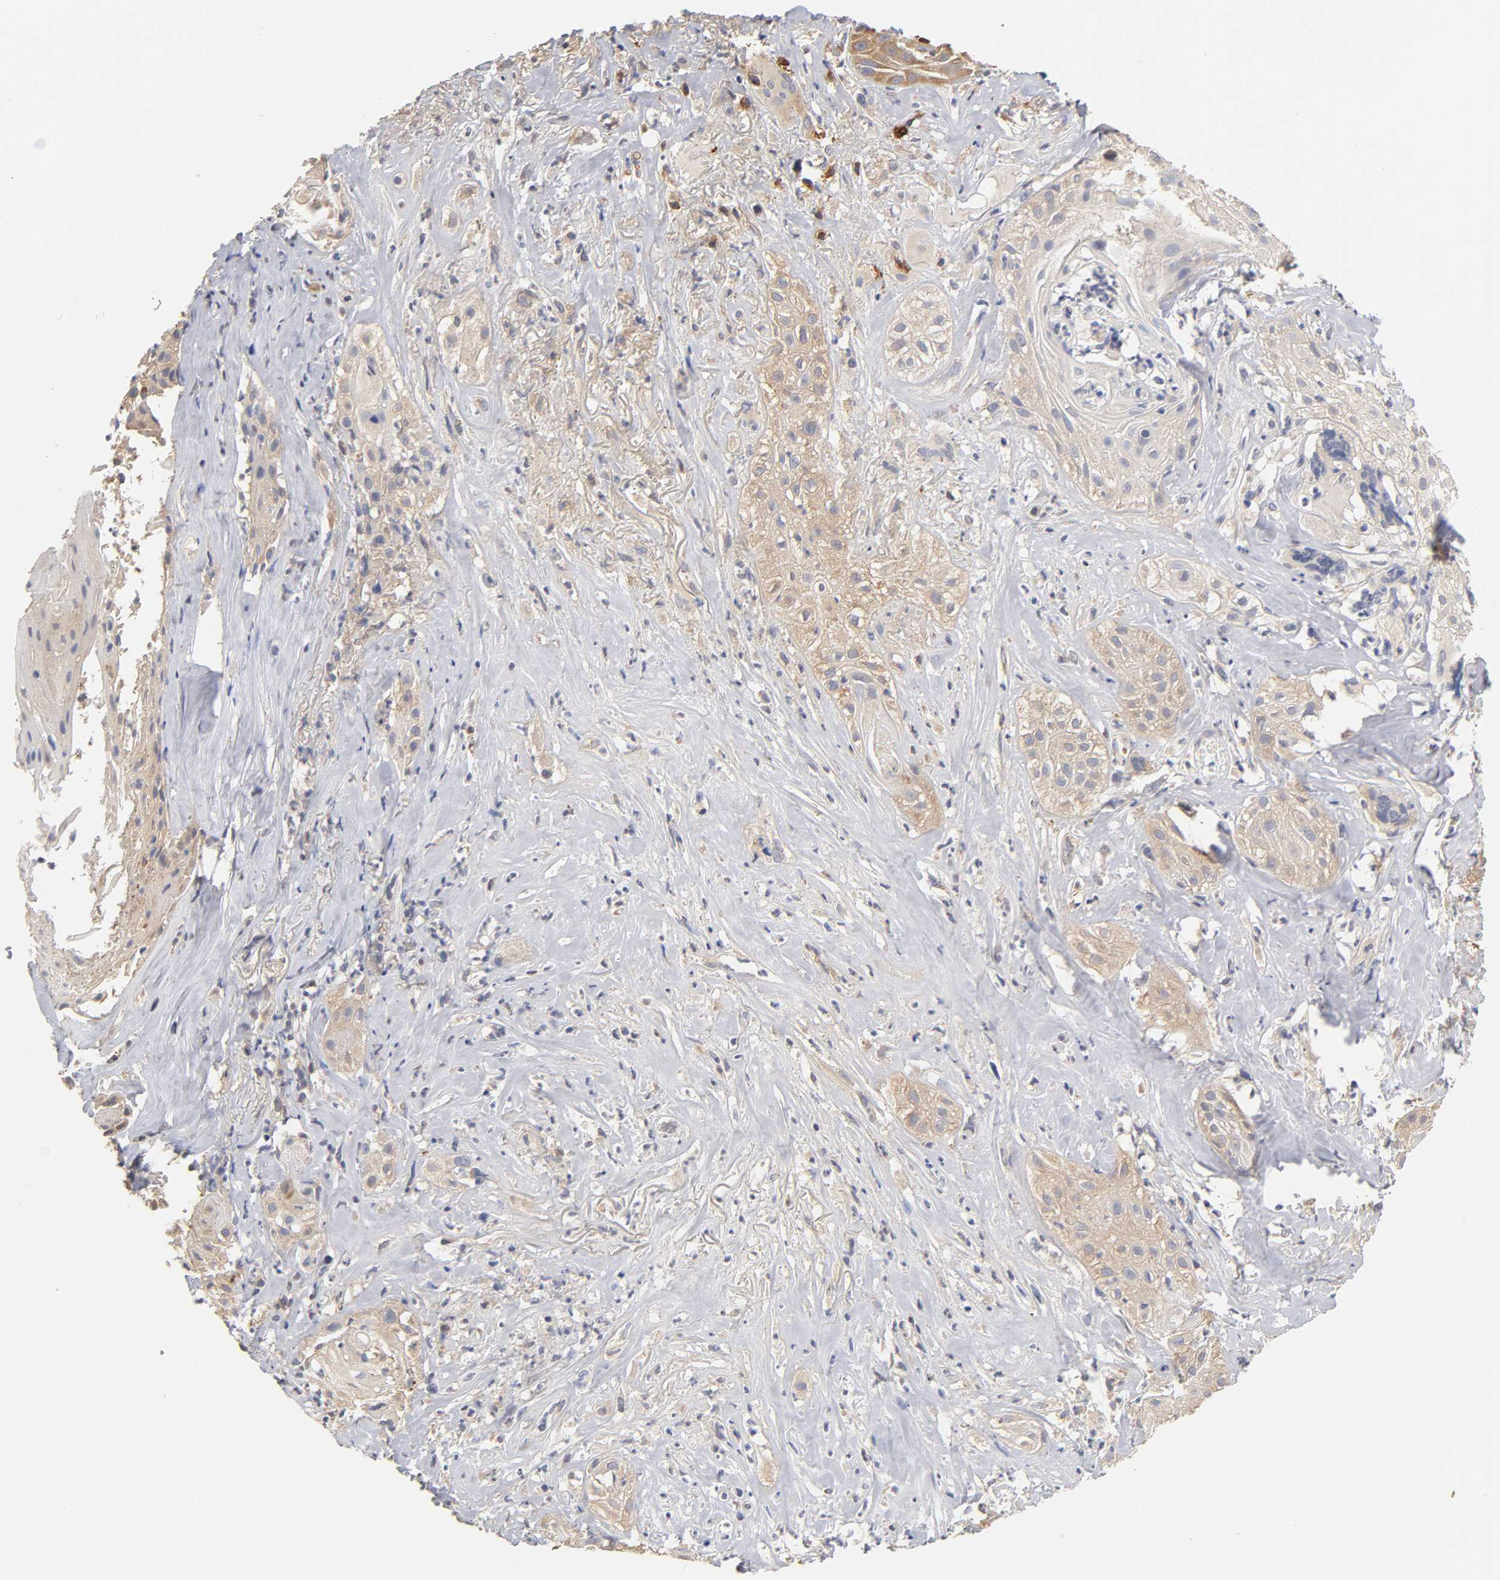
{"staining": {"intensity": "moderate", "quantity": ">75%", "location": "cytoplasmic/membranous"}, "tissue": "skin cancer", "cell_type": "Tumor cells", "image_type": "cancer", "snomed": [{"axis": "morphology", "description": "Squamous cell carcinoma, NOS"}, {"axis": "topography", "description": "Skin"}], "caption": "About >75% of tumor cells in human skin cancer (squamous cell carcinoma) show moderate cytoplasmic/membranous protein staining as visualized by brown immunohistochemical staining.", "gene": "RPS29", "patient": {"sex": "male", "age": 65}}